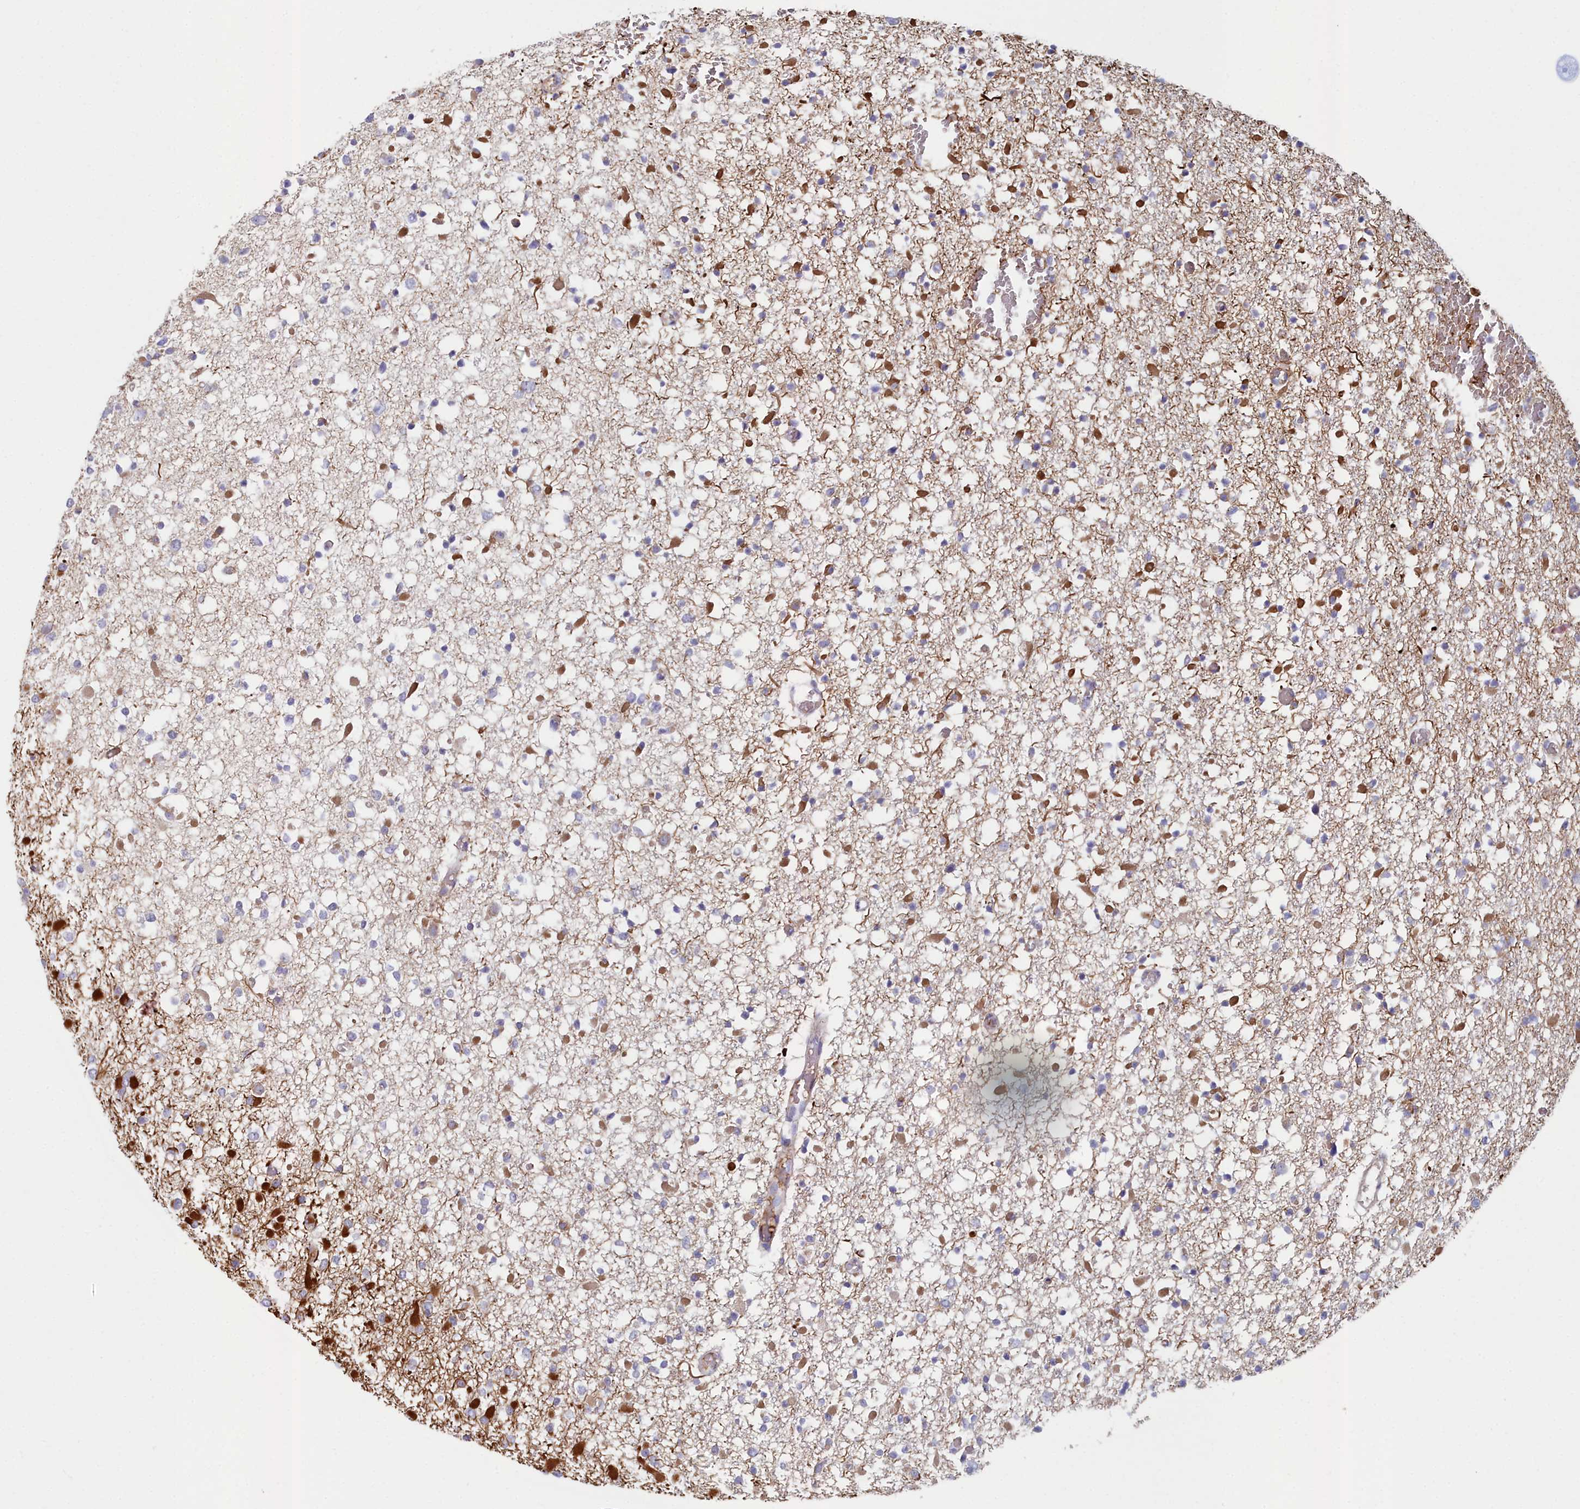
{"staining": {"intensity": "negative", "quantity": "none", "location": "none"}, "tissue": "glioma", "cell_type": "Tumor cells", "image_type": "cancer", "snomed": [{"axis": "morphology", "description": "Glioma, malignant, Low grade"}, {"axis": "topography", "description": "Brain"}], "caption": "DAB (3,3'-diaminobenzidine) immunohistochemical staining of malignant glioma (low-grade) exhibits no significant positivity in tumor cells.", "gene": "KCTD18", "patient": {"sex": "female", "age": 22}}